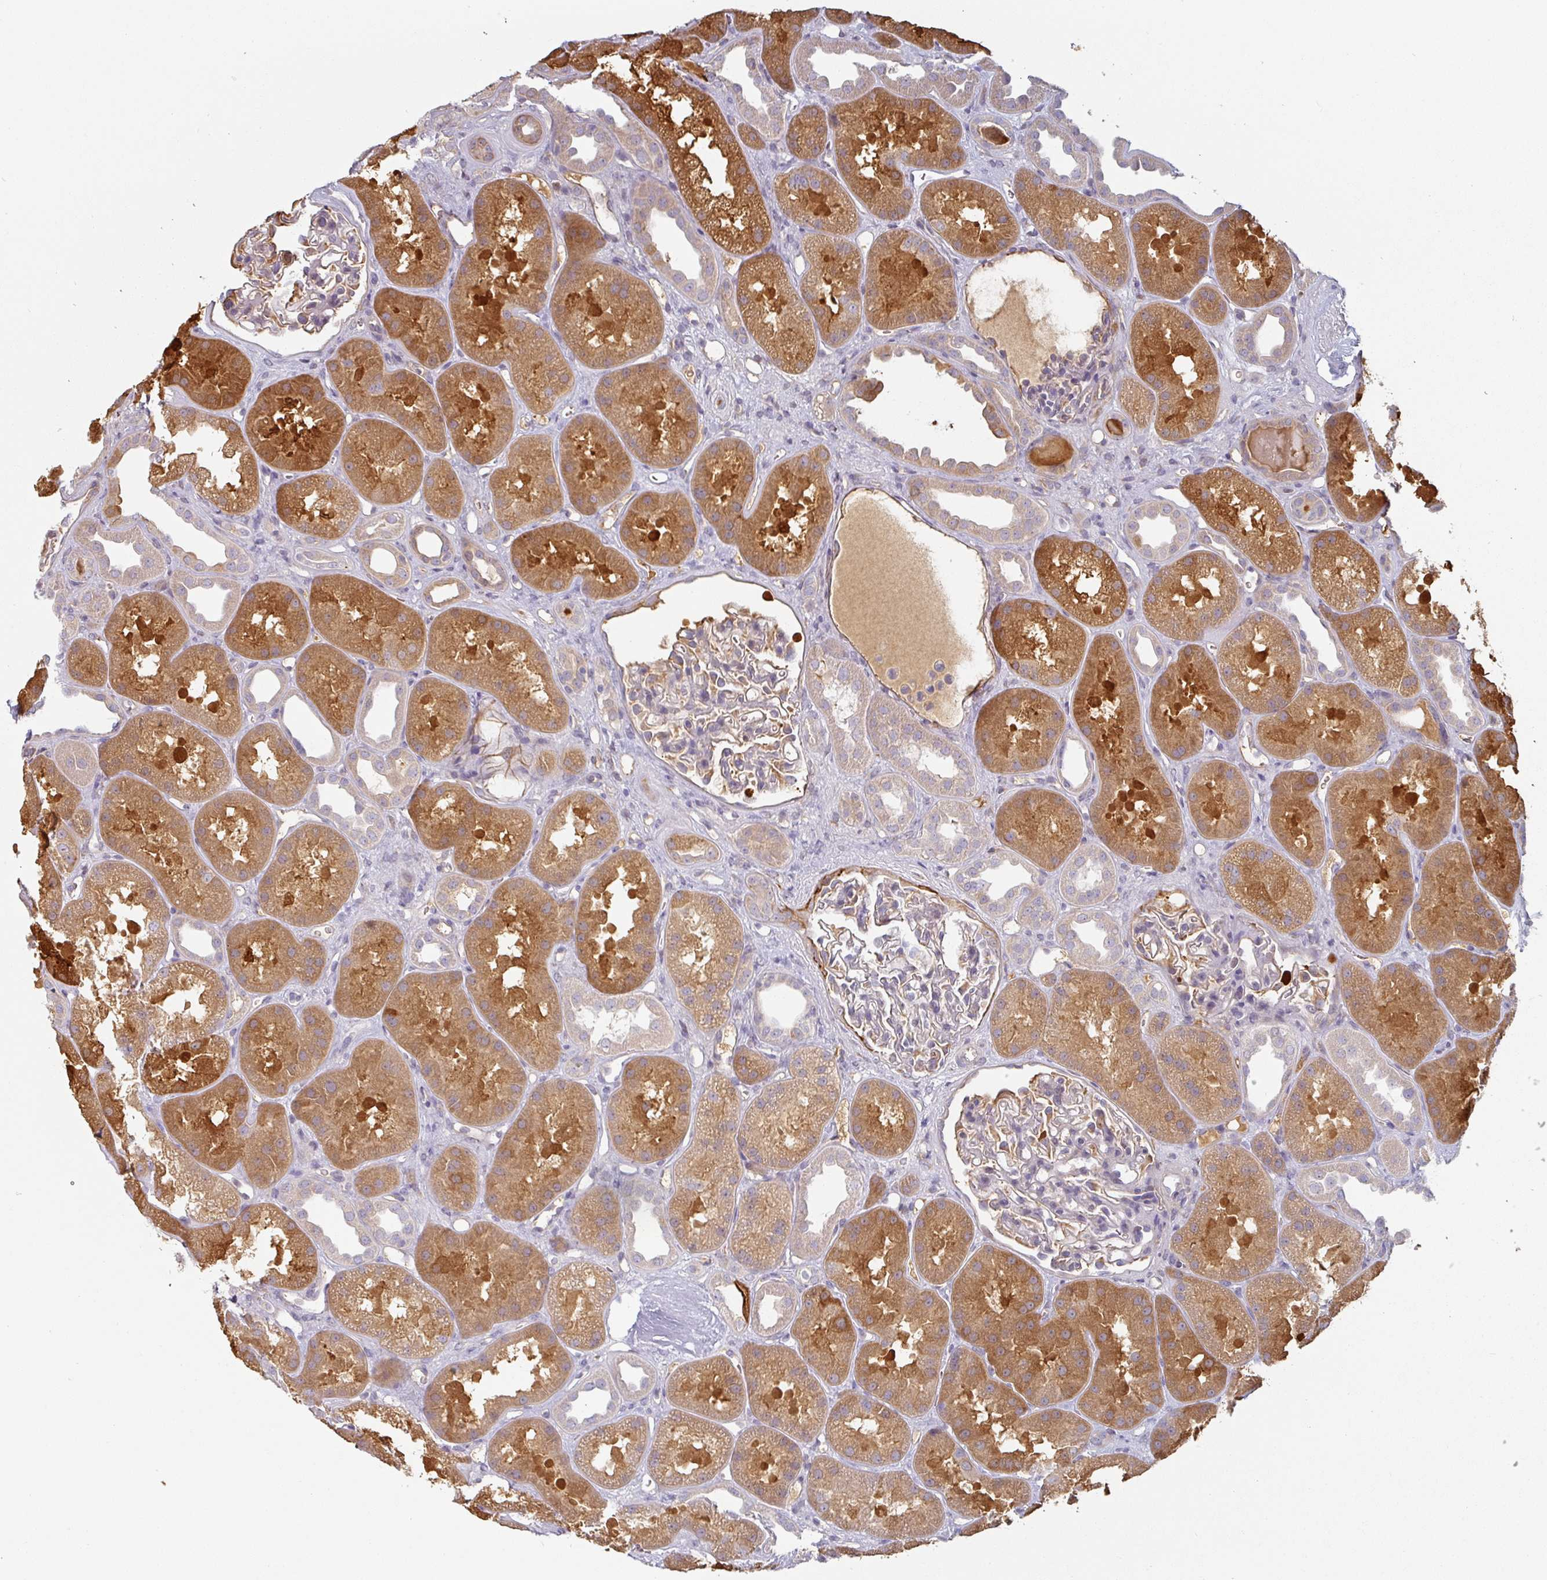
{"staining": {"intensity": "negative", "quantity": "none", "location": "none"}, "tissue": "kidney", "cell_type": "Cells in glomeruli", "image_type": "normal", "snomed": [{"axis": "morphology", "description": "Normal tissue, NOS"}, {"axis": "topography", "description": "Kidney"}], "caption": "Immunohistochemical staining of unremarkable human kidney displays no significant staining in cells in glomeruli.", "gene": "CEP78", "patient": {"sex": "male", "age": 61}}